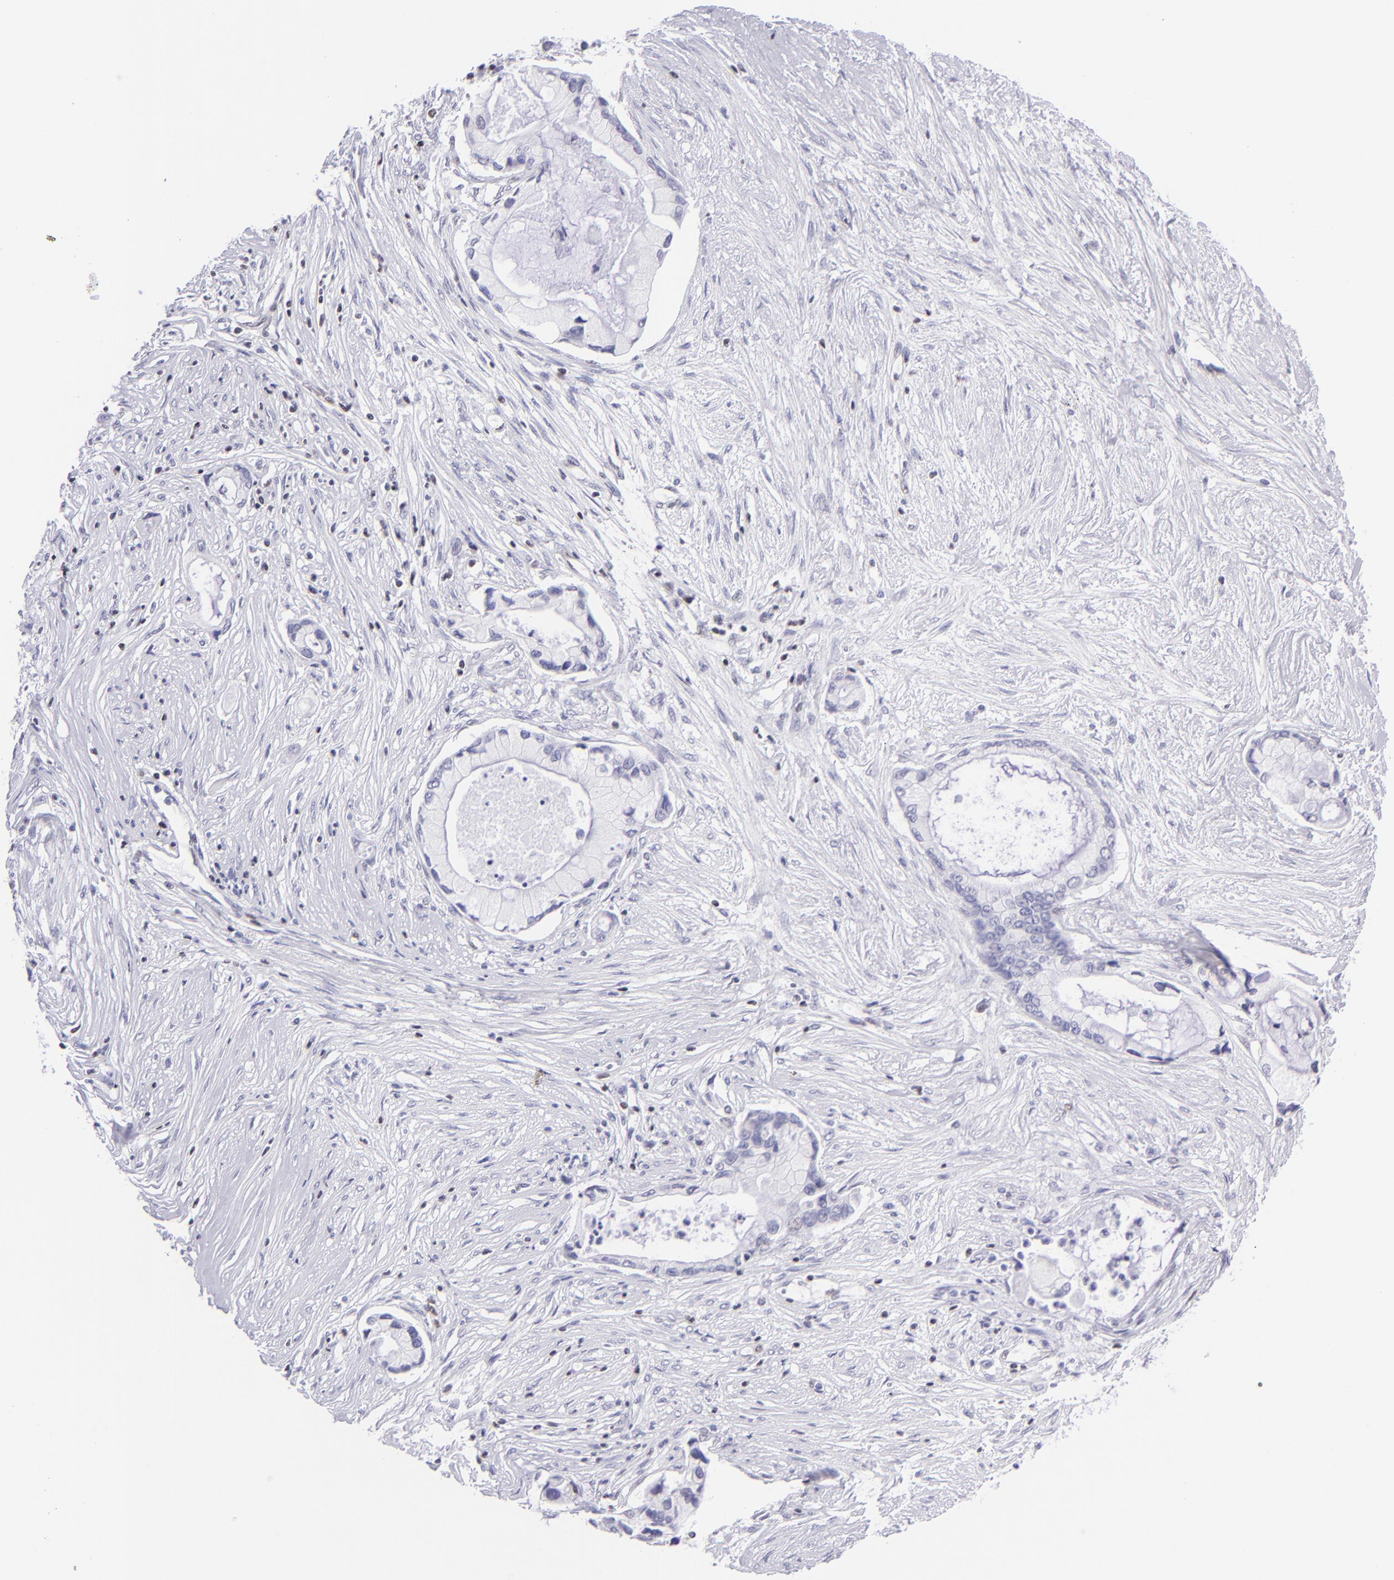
{"staining": {"intensity": "negative", "quantity": "none", "location": "none"}, "tissue": "pancreatic cancer", "cell_type": "Tumor cells", "image_type": "cancer", "snomed": [{"axis": "morphology", "description": "Adenocarcinoma, NOS"}, {"axis": "topography", "description": "Pancreas"}], "caption": "Protein analysis of pancreatic adenocarcinoma shows no significant staining in tumor cells.", "gene": "ETS1", "patient": {"sex": "female", "age": 59}}